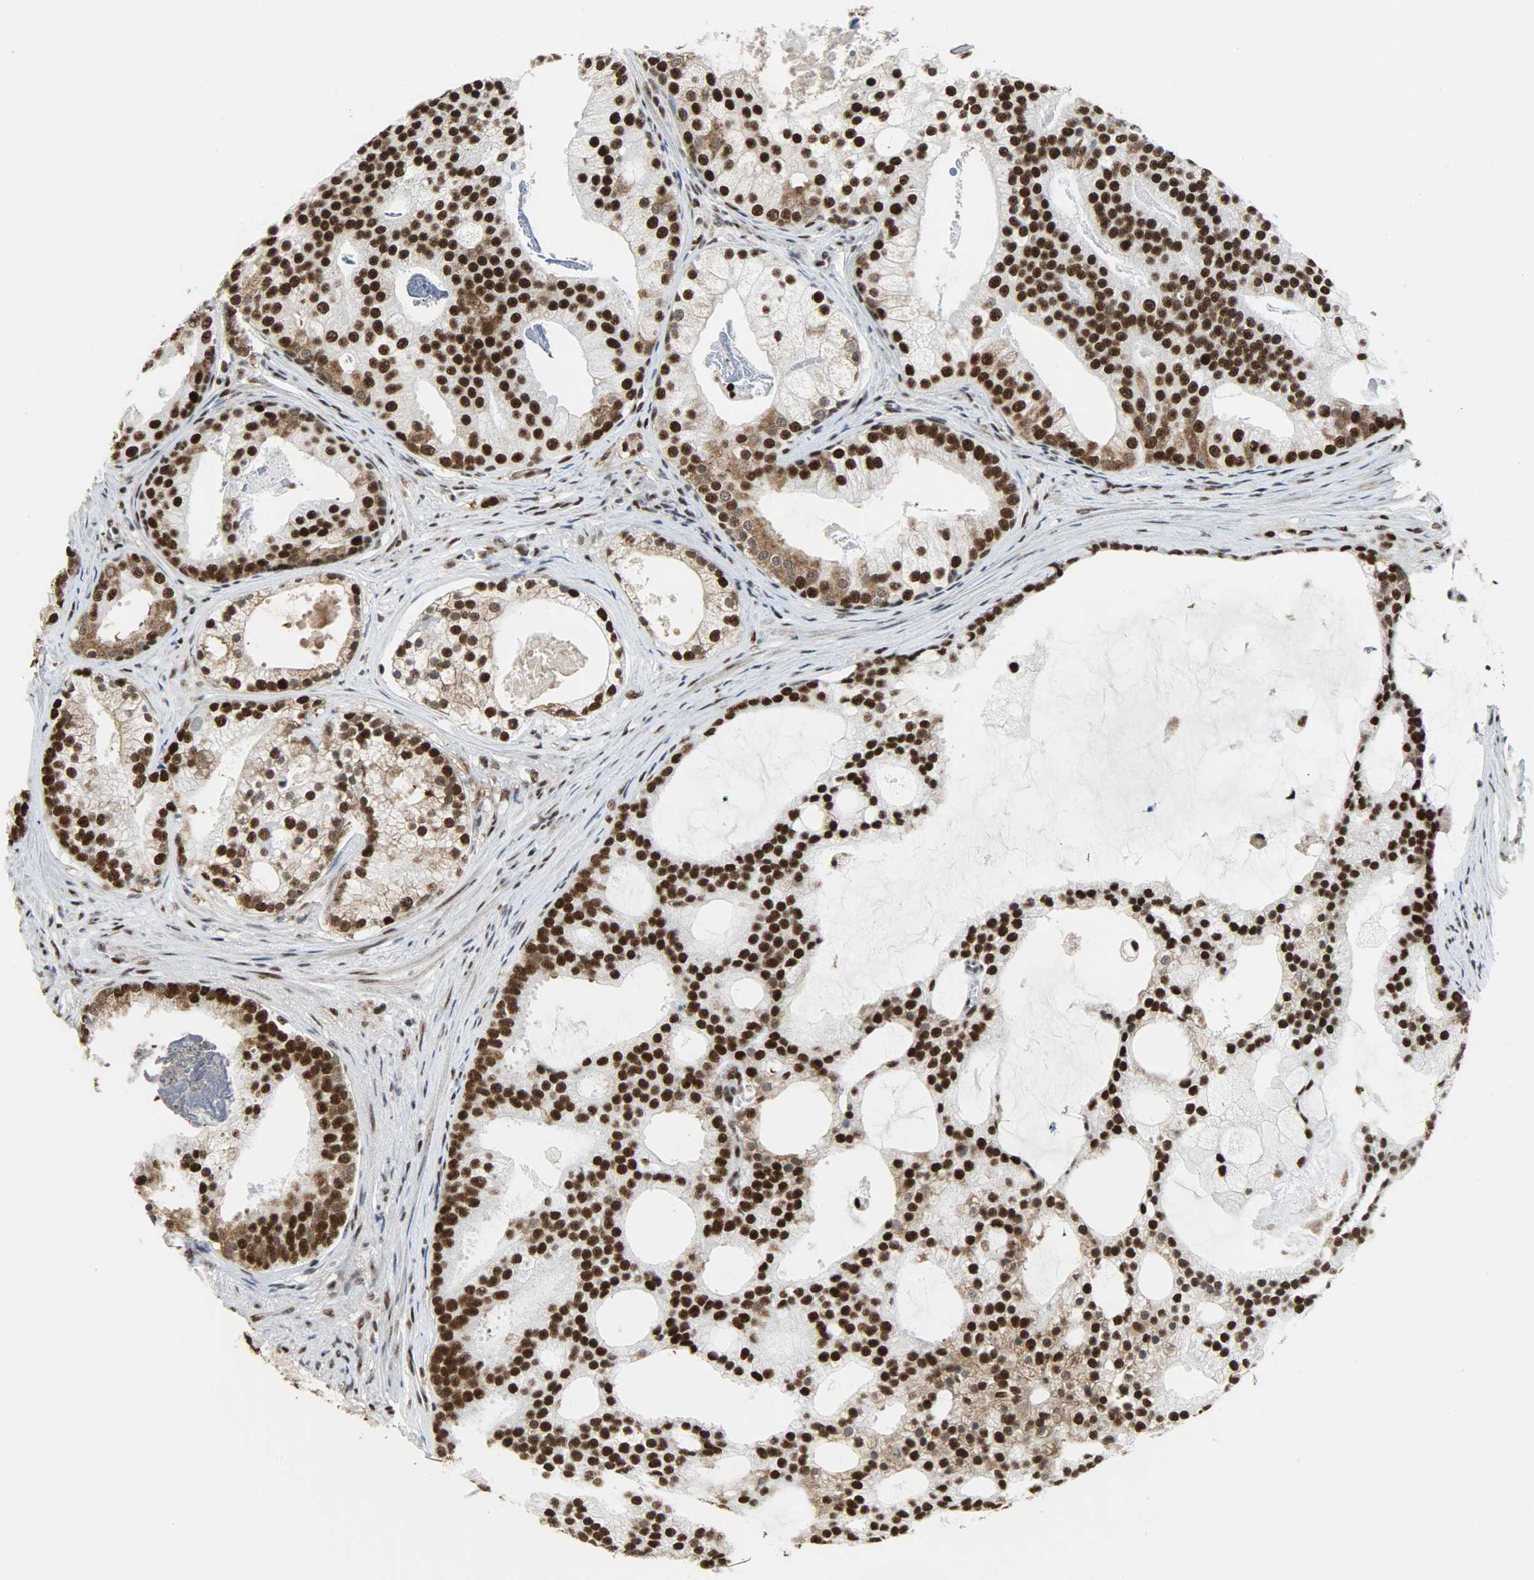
{"staining": {"intensity": "strong", "quantity": ">75%", "location": "cytoplasmic/membranous,nuclear"}, "tissue": "prostate cancer", "cell_type": "Tumor cells", "image_type": "cancer", "snomed": [{"axis": "morphology", "description": "Adenocarcinoma, Low grade"}, {"axis": "topography", "description": "Prostate"}], "caption": "Immunohistochemistry (IHC) image of prostate cancer stained for a protein (brown), which displays high levels of strong cytoplasmic/membranous and nuclear positivity in approximately >75% of tumor cells.", "gene": "SSB", "patient": {"sex": "male", "age": 58}}